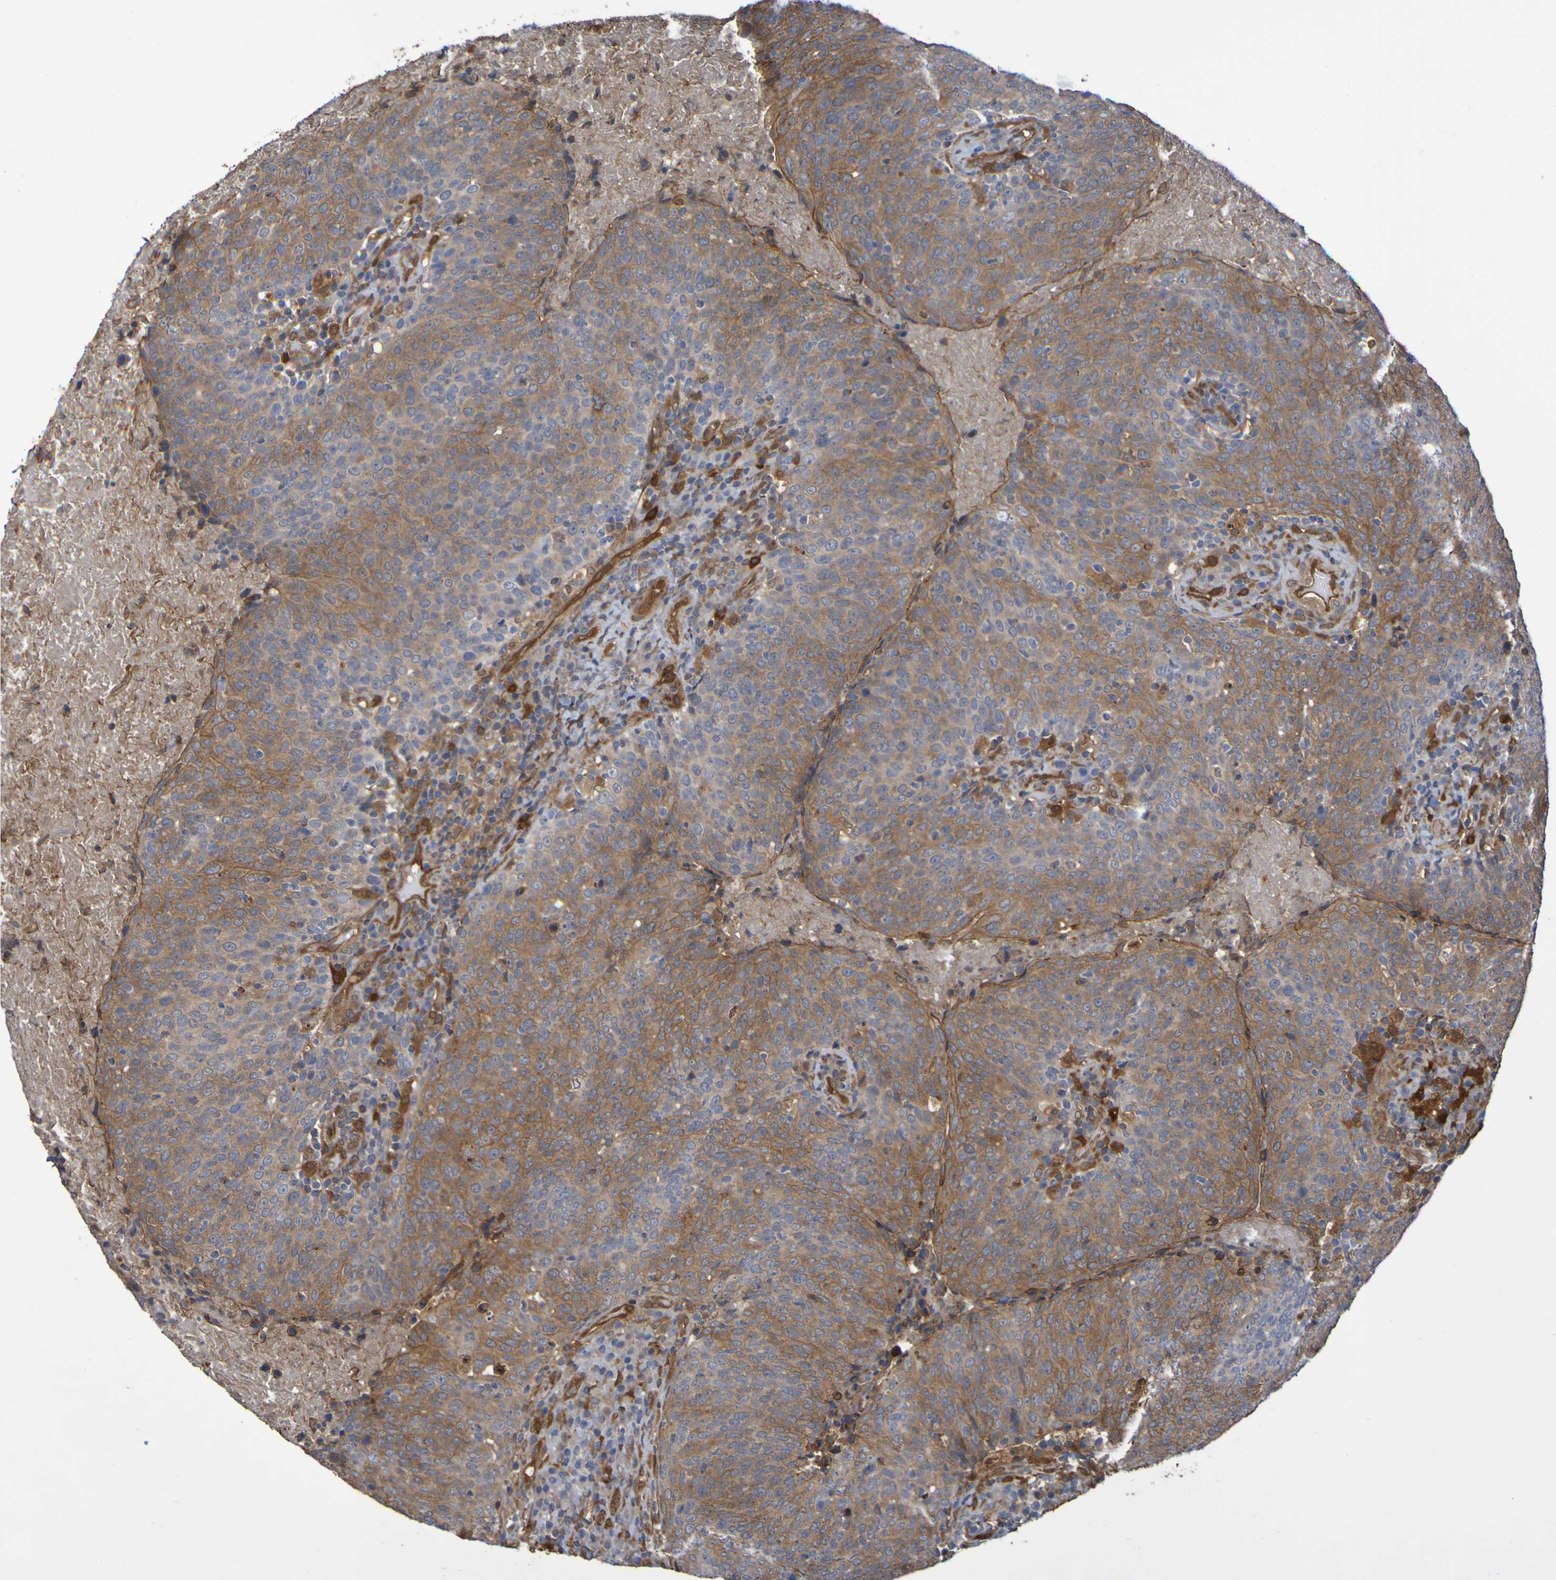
{"staining": {"intensity": "moderate", "quantity": "25%-75%", "location": "cytoplasmic/membranous"}, "tissue": "head and neck cancer", "cell_type": "Tumor cells", "image_type": "cancer", "snomed": [{"axis": "morphology", "description": "Squamous cell carcinoma, NOS"}, {"axis": "morphology", "description": "Squamous cell carcinoma, metastatic, NOS"}, {"axis": "topography", "description": "Lymph node"}, {"axis": "topography", "description": "Head-Neck"}], "caption": "Head and neck cancer (metastatic squamous cell carcinoma) stained with a brown dye displays moderate cytoplasmic/membranous positive staining in about 25%-75% of tumor cells.", "gene": "SERPINB6", "patient": {"sex": "male", "age": 62}}